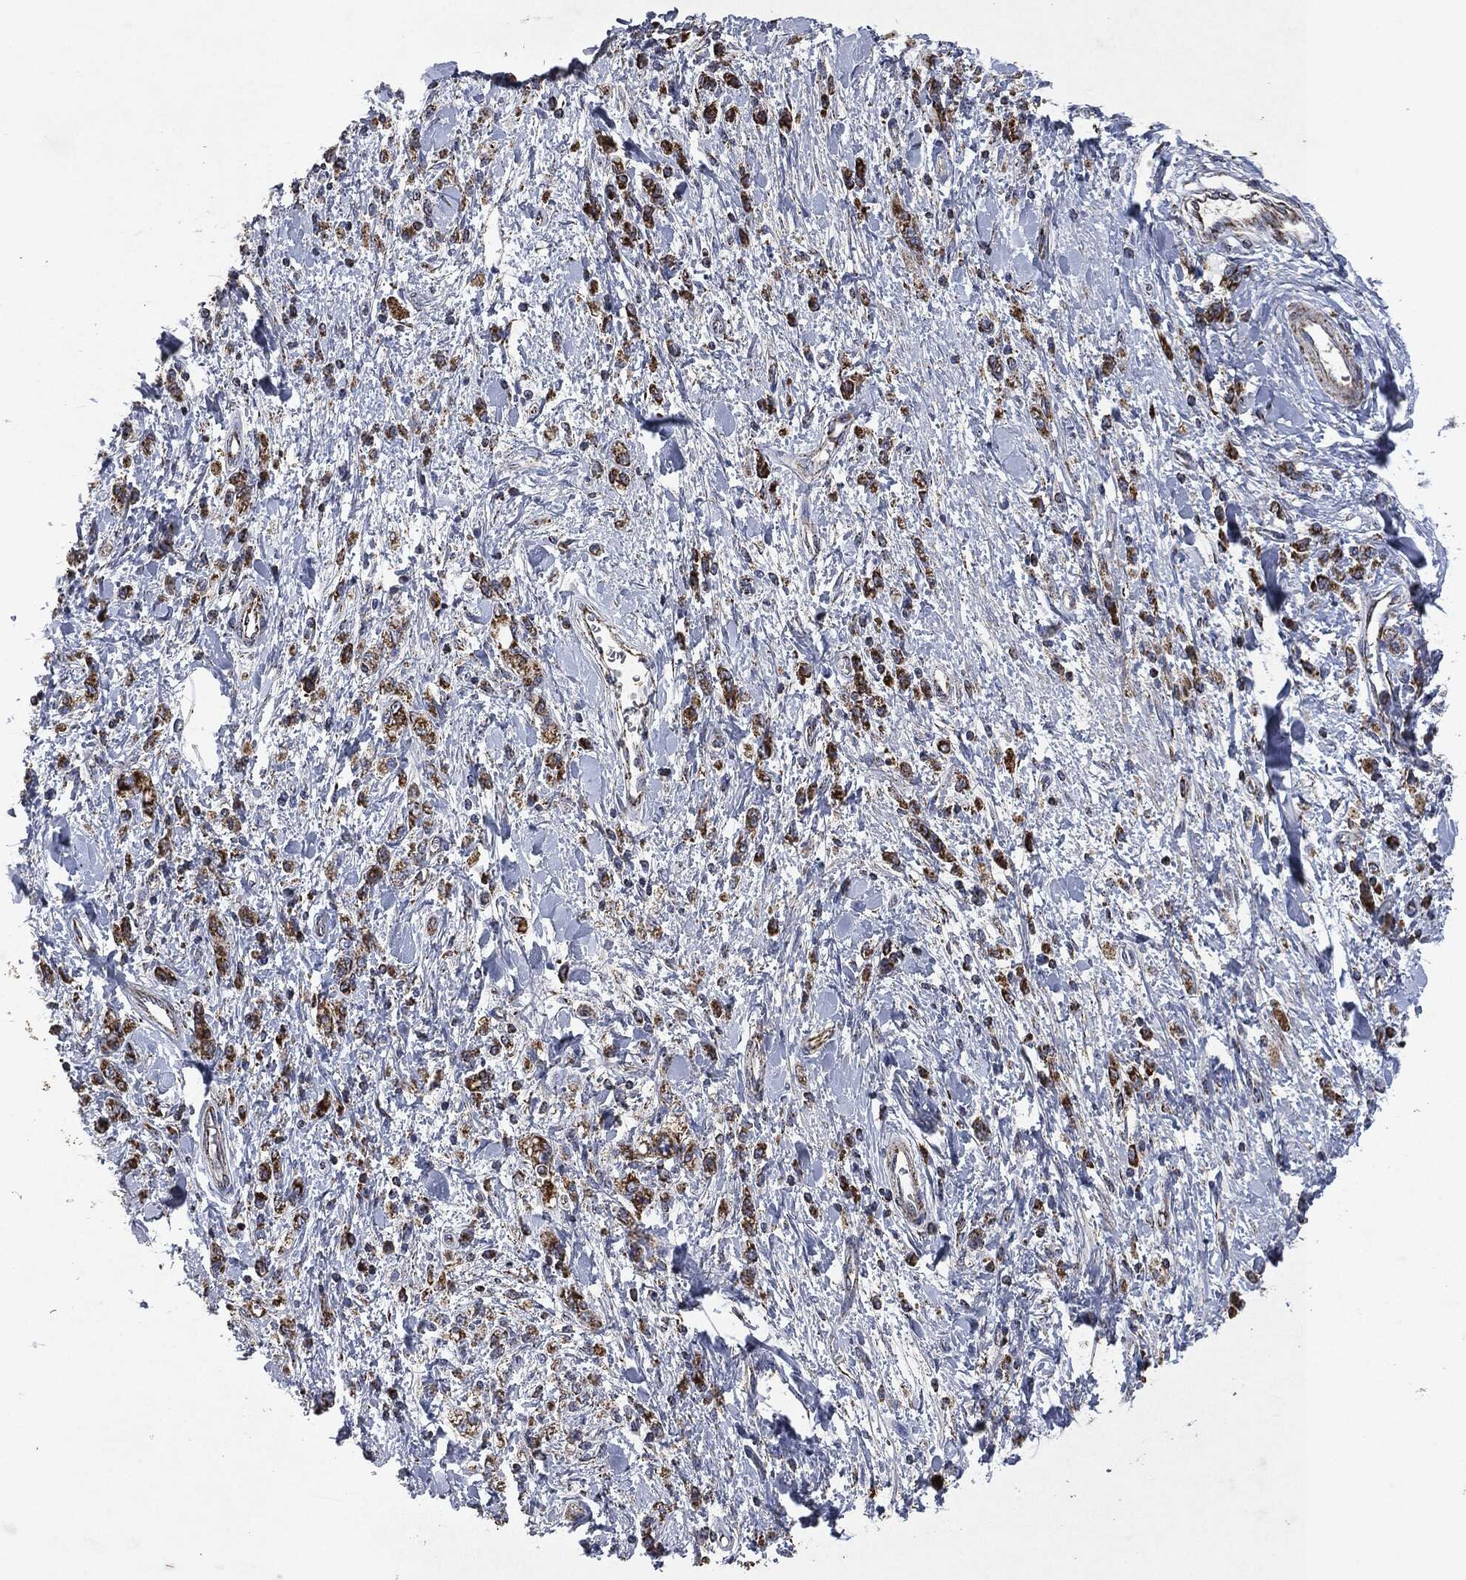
{"staining": {"intensity": "strong", "quantity": ">75%", "location": "cytoplasmic/membranous"}, "tissue": "stomach cancer", "cell_type": "Tumor cells", "image_type": "cancer", "snomed": [{"axis": "morphology", "description": "Adenocarcinoma, NOS"}, {"axis": "topography", "description": "Stomach"}], "caption": "Immunohistochemical staining of stomach cancer (adenocarcinoma) demonstrates high levels of strong cytoplasmic/membranous positivity in about >75% of tumor cells.", "gene": "RYK", "patient": {"sex": "male", "age": 77}}